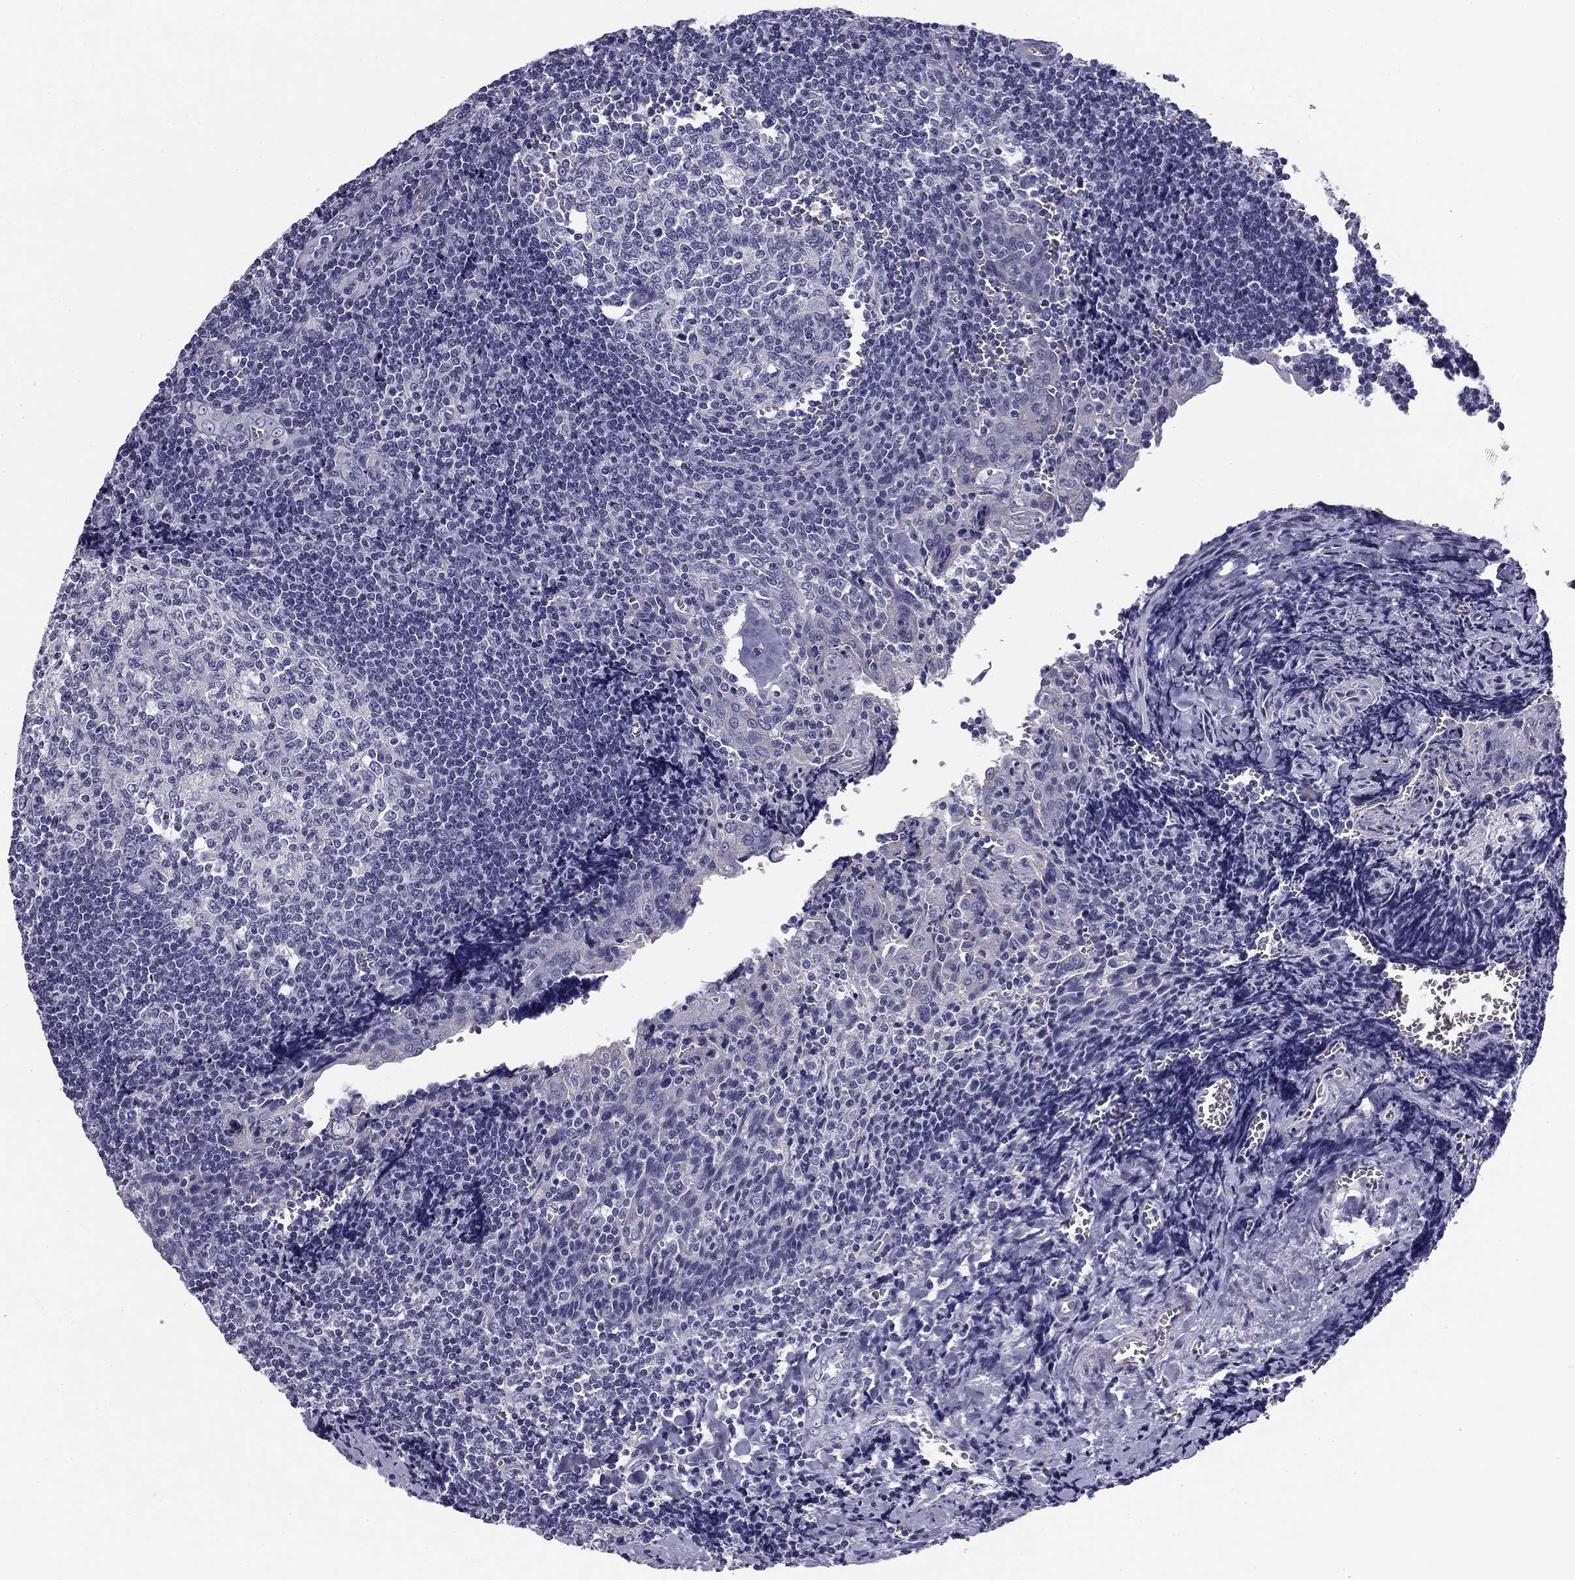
{"staining": {"intensity": "negative", "quantity": "none", "location": "none"}, "tissue": "tonsil", "cell_type": "Germinal center cells", "image_type": "normal", "snomed": [{"axis": "morphology", "description": "Normal tissue, NOS"}, {"axis": "morphology", "description": "Inflammation, NOS"}, {"axis": "topography", "description": "Tonsil"}], "caption": "IHC micrograph of normal tonsil: tonsil stained with DAB exhibits no significant protein expression in germinal center cells. The staining was performed using DAB (3,3'-diaminobenzidine) to visualize the protein expression in brown, while the nuclei were stained in blue with hematoxylin (Magnification: 20x).", "gene": "FLNC", "patient": {"sex": "female", "age": 31}}